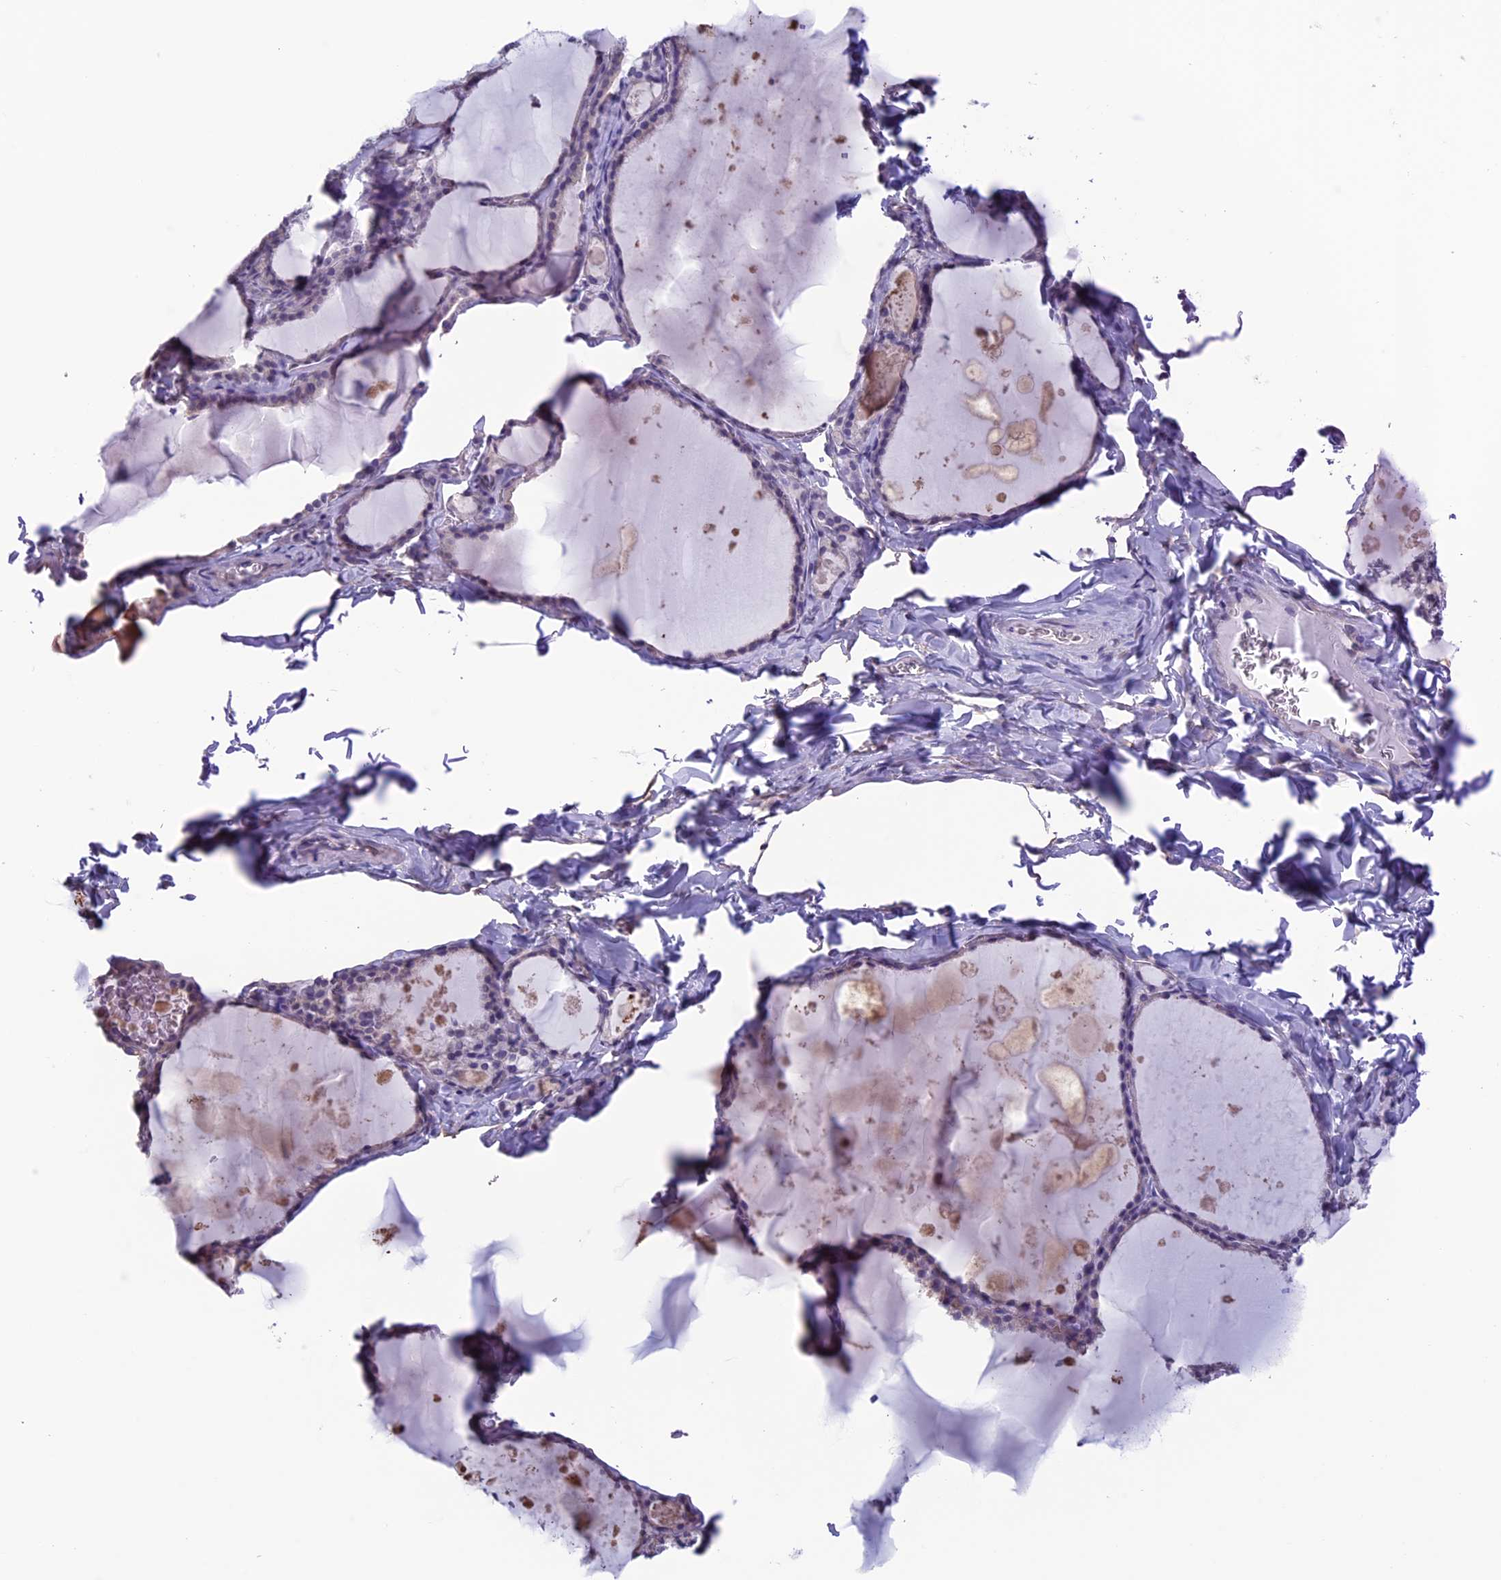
{"staining": {"intensity": "weak", "quantity": "<25%", "location": "cytoplasmic/membranous"}, "tissue": "thyroid gland", "cell_type": "Glandular cells", "image_type": "normal", "snomed": [{"axis": "morphology", "description": "Normal tissue, NOS"}, {"axis": "topography", "description": "Thyroid gland"}], "caption": "High magnification brightfield microscopy of normal thyroid gland stained with DAB (3,3'-diaminobenzidine) (brown) and counterstained with hematoxylin (blue): glandular cells show no significant positivity.", "gene": "SLC1A6", "patient": {"sex": "male", "age": 56}}